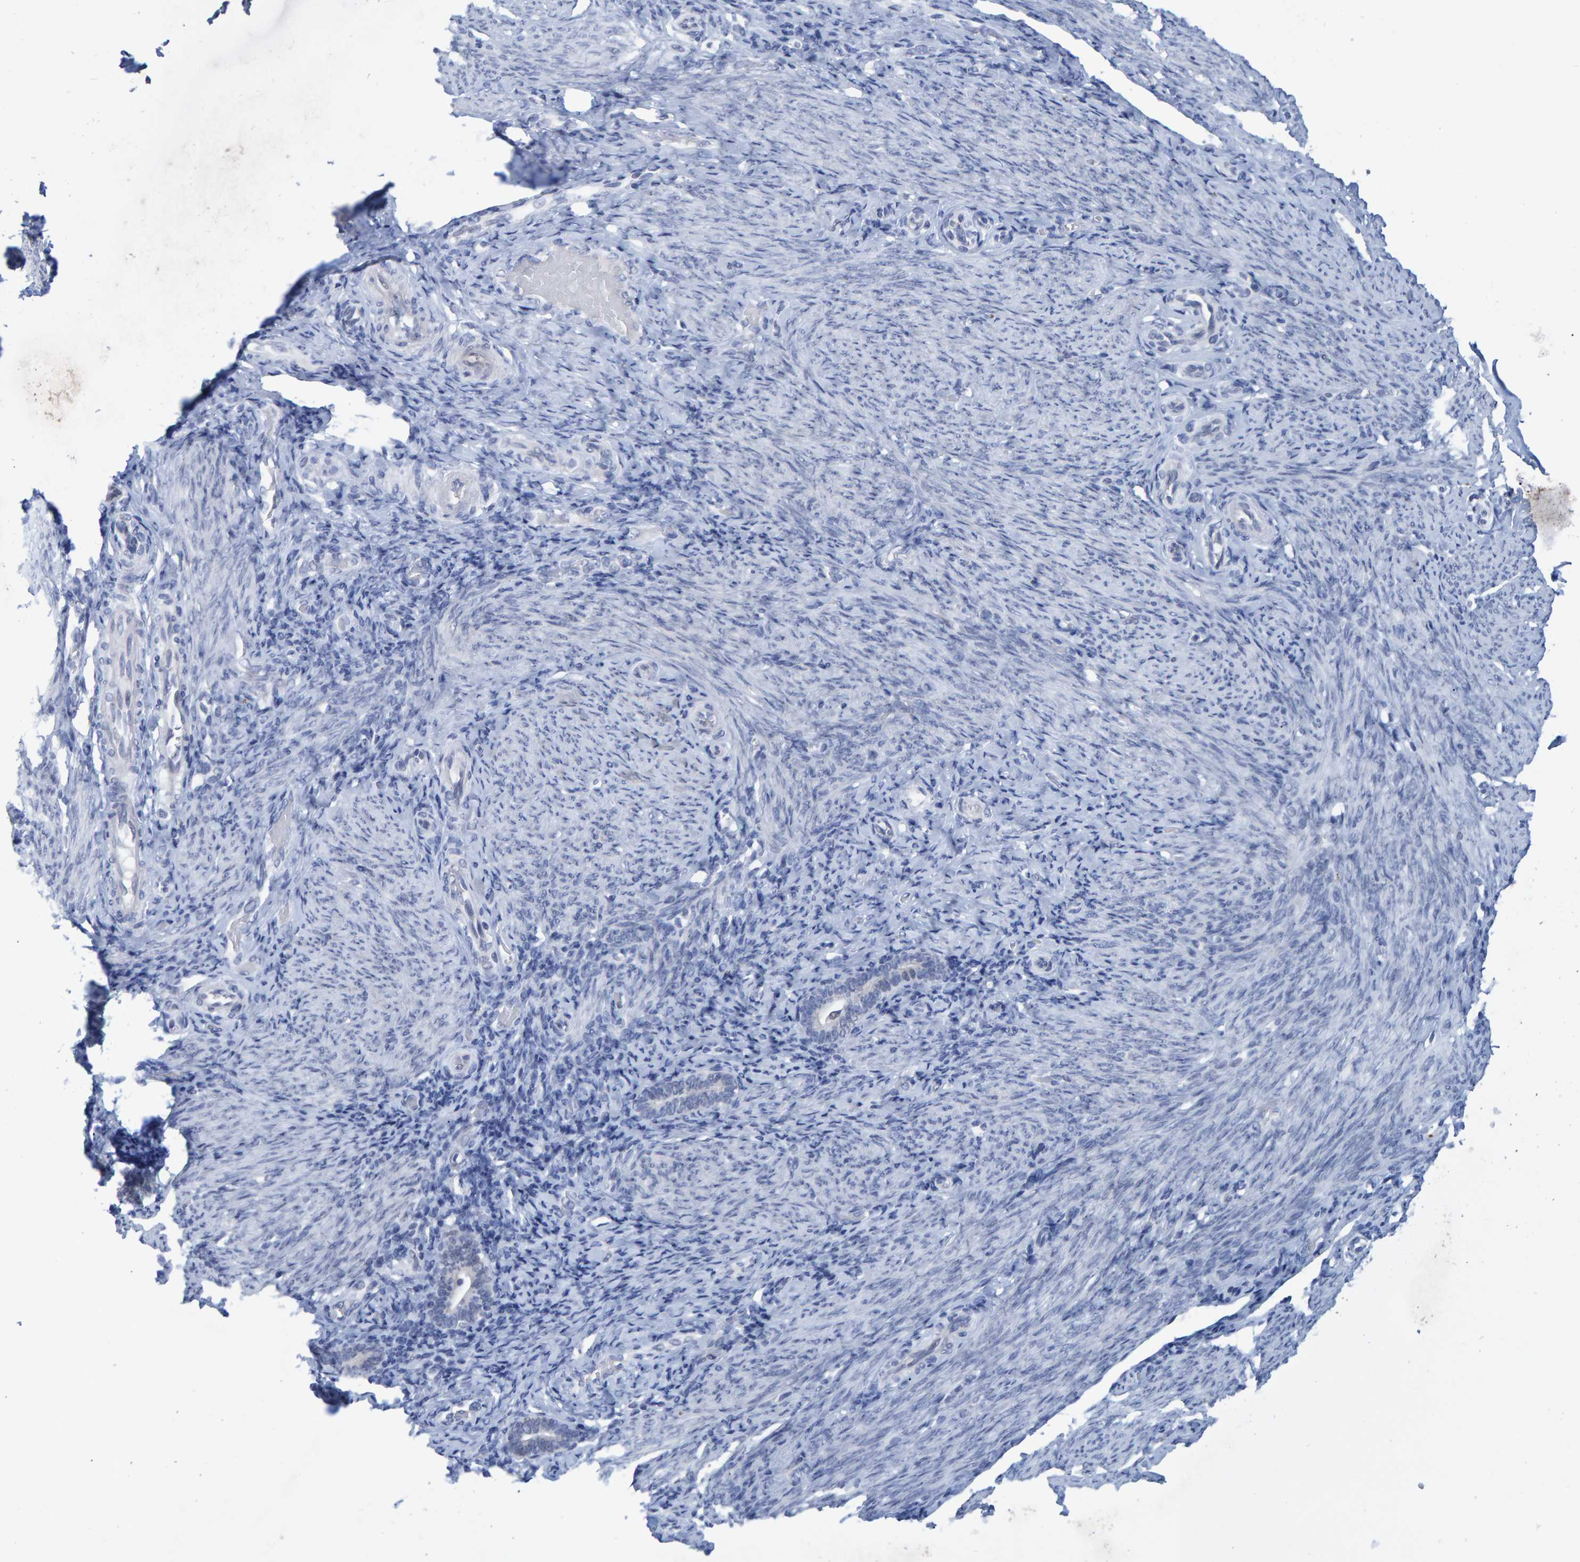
{"staining": {"intensity": "negative", "quantity": "none", "location": "none"}, "tissue": "endometrium", "cell_type": "Cells in endometrial stroma", "image_type": "normal", "snomed": [{"axis": "morphology", "description": "Normal tissue, NOS"}, {"axis": "topography", "description": "Endometrium"}], "caption": "Immunohistochemistry of benign endometrium shows no expression in cells in endometrial stroma.", "gene": "PROCA1", "patient": {"sex": "female", "age": 51}}